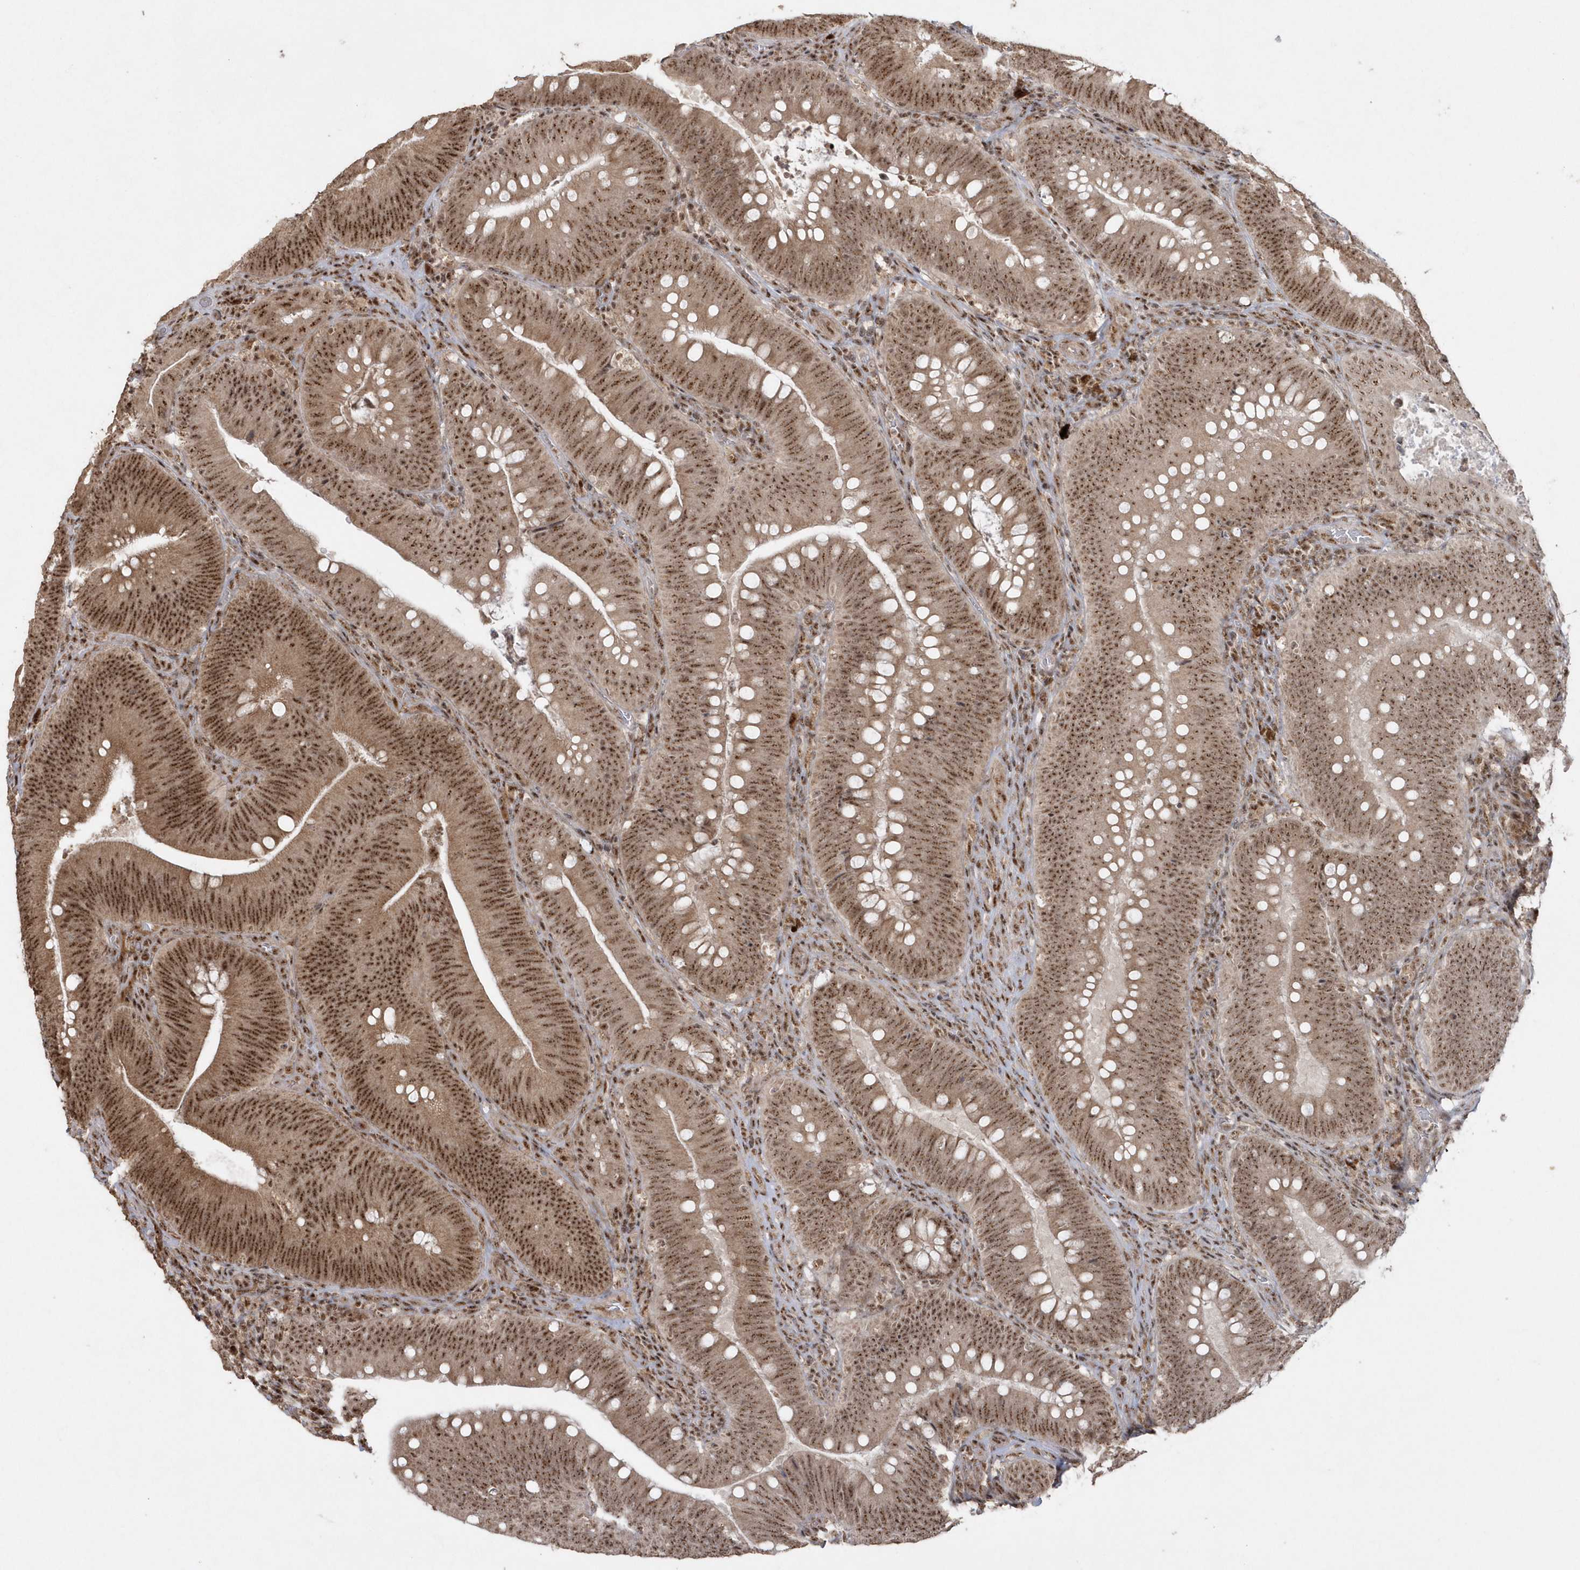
{"staining": {"intensity": "strong", "quantity": ">75%", "location": "cytoplasmic/membranous,nuclear"}, "tissue": "colorectal cancer", "cell_type": "Tumor cells", "image_type": "cancer", "snomed": [{"axis": "morphology", "description": "Normal tissue, NOS"}, {"axis": "topography", "description": "Colon"}], "caption": "Colorectal cancer stained with DAB (3,3'-diaminobenzidine) IHC demonstrates high levels of strong cytoplasmic/membranous and nuclear positivity in about >75% of tumor cells.", "gene": "POLR3B", "patient": {"sex": "female", "age": 82}}